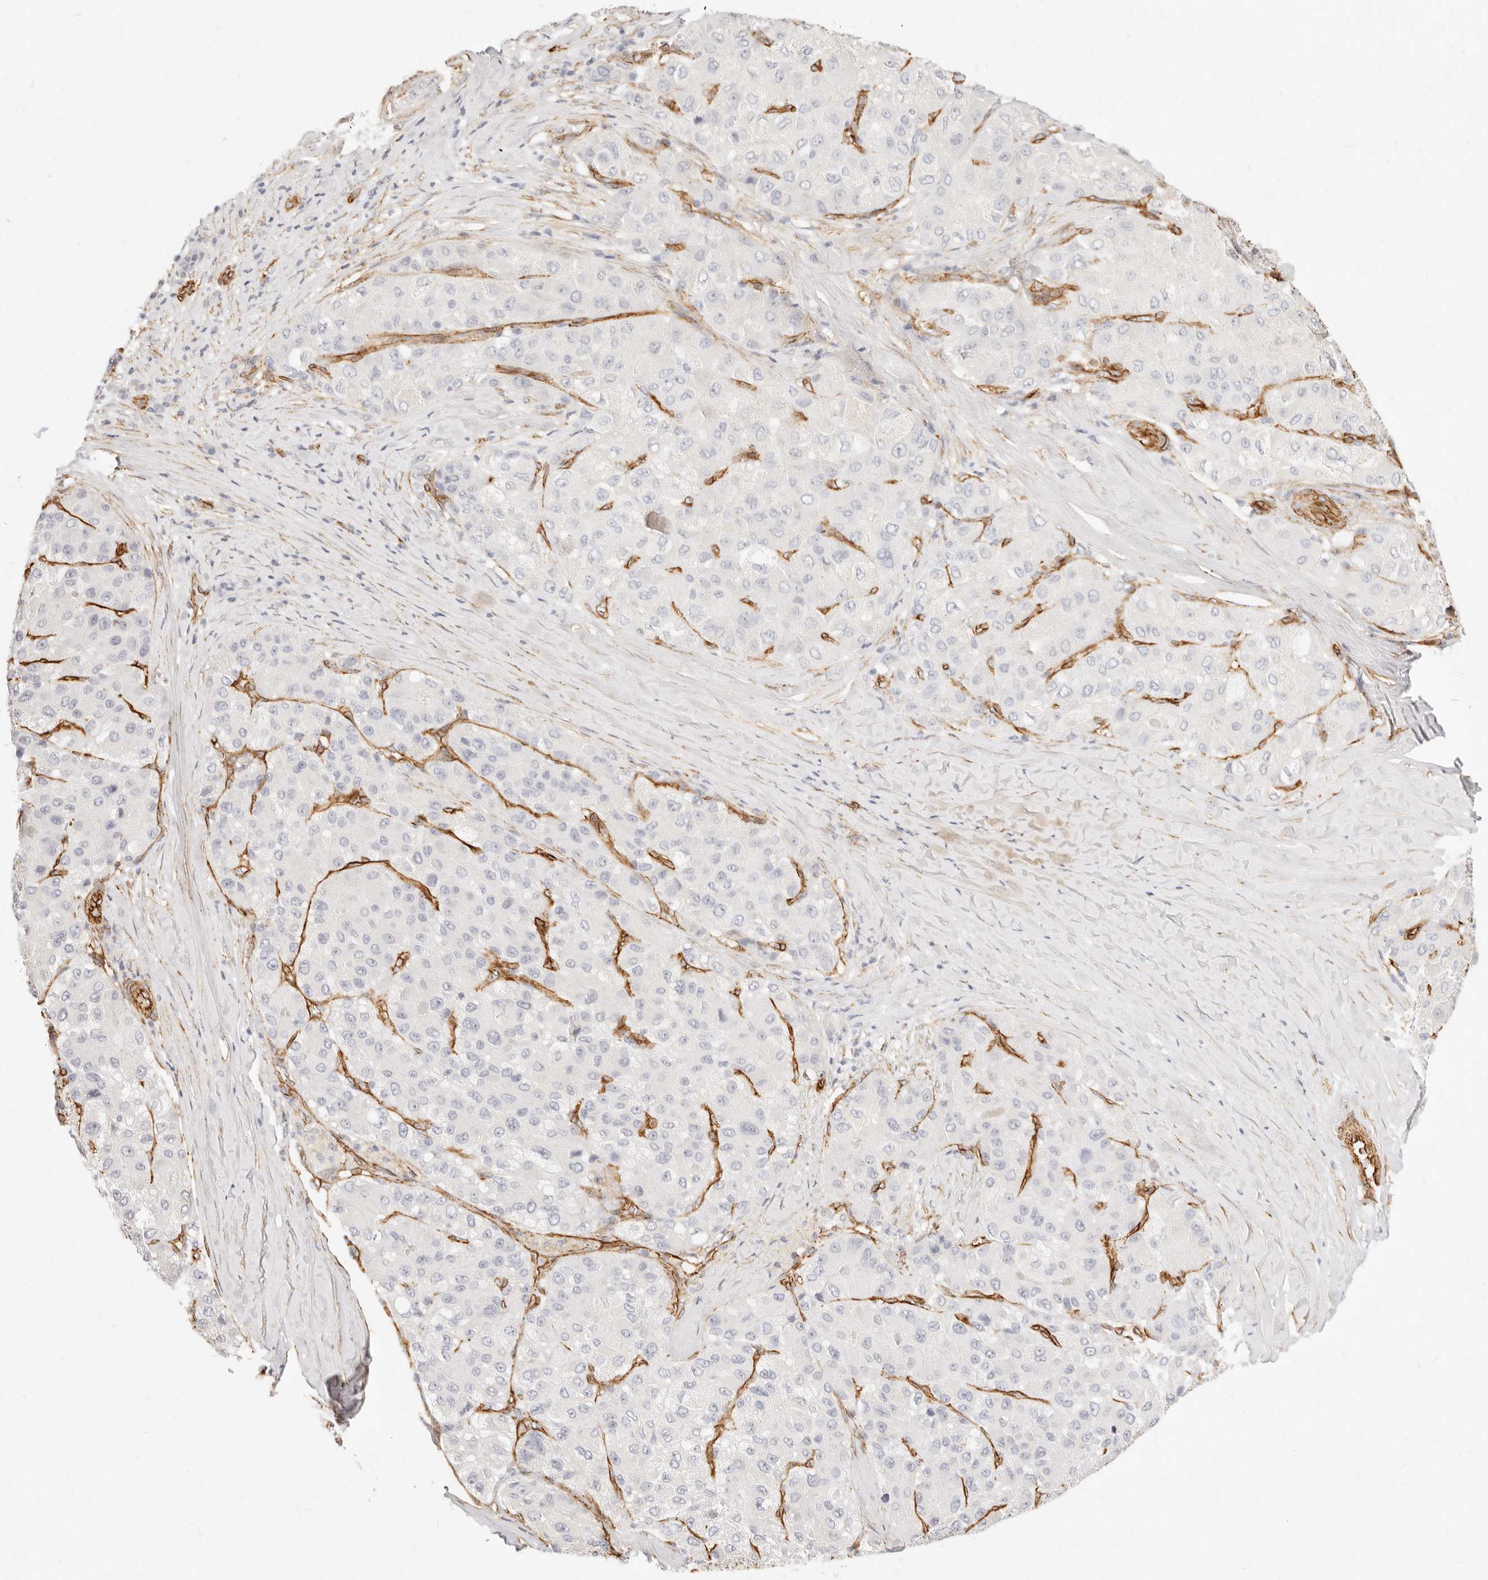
{"staining": {"intensity": "negative", "quantity": "none", "location": "none"}, "tissue": "liver cancer", "cell_type": "Tumor cells", "image_type": "cancer", "snomed": [{"axis": "morphology", "description": "Carcinoma, Hepatocellular, NOS"}, {"axis": "topography", "description": "Liver"}], "caption": "There is no significant expression in tumor cells of liver hepatocellular carcinoma.", "gene": "NUS1", "patient": {"sex": "male", "age": 80}}